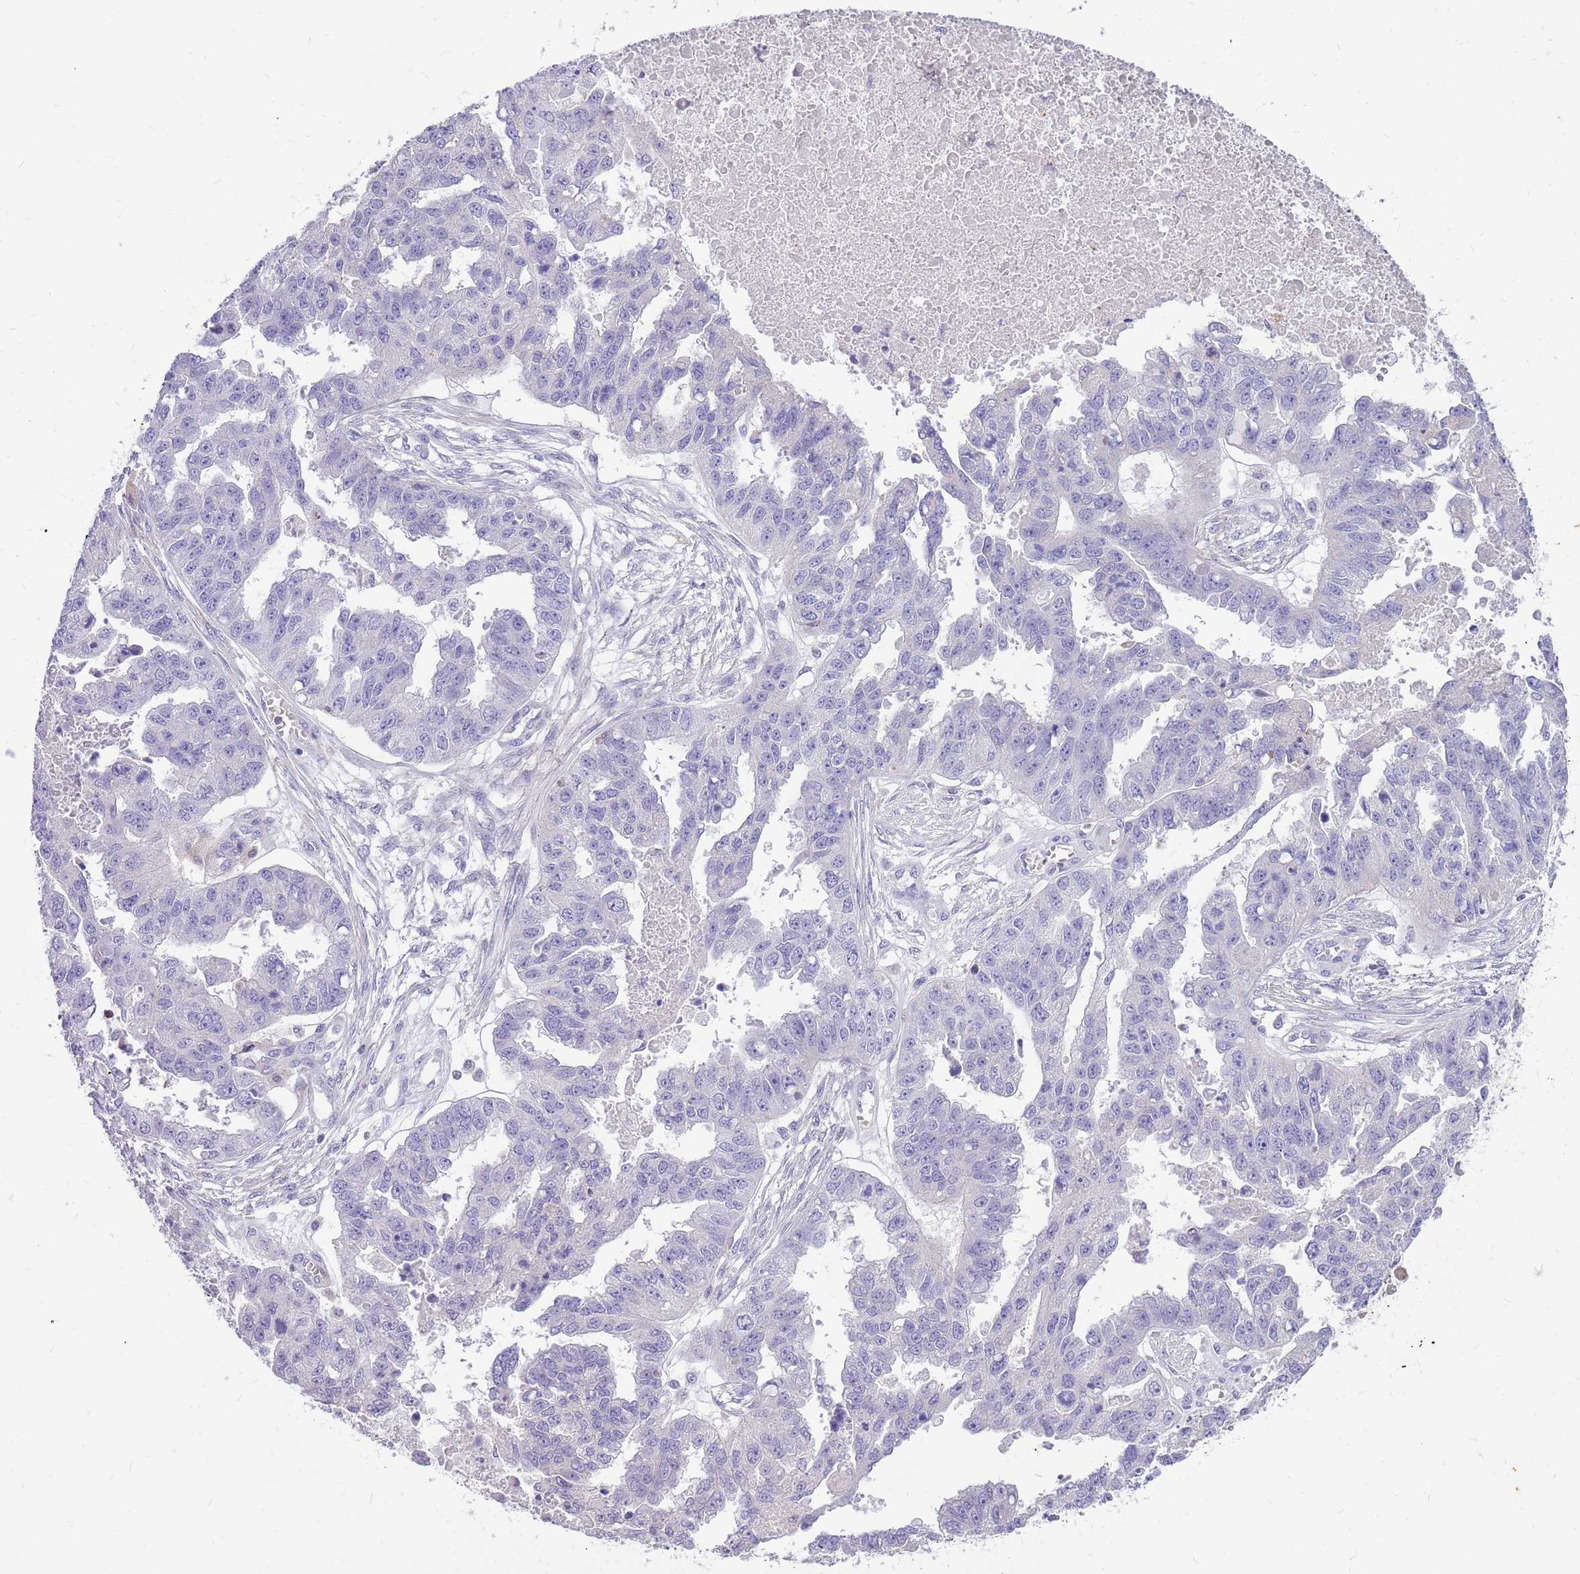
{"staining": {"intensity": "negative", "quantity": "none", "location": "none"}, "tissue": "ovarian cancer", "cell_type": "Tumor cells", "image_type": "cancer", "snomed": [{"axis": "morphology", "description": "Cystadenocarcinoma, serous, NOS"}, {"axis": "topography", "description": "Ovary"}], "caption": "Serous cystadenocarcinoma (ovarian) stained for a protein using immunohistochemistry (IHC) exhibits no positivity tumor cells.", "gene": "WDR90", "patient": {"sex": "female", "age": 58}}